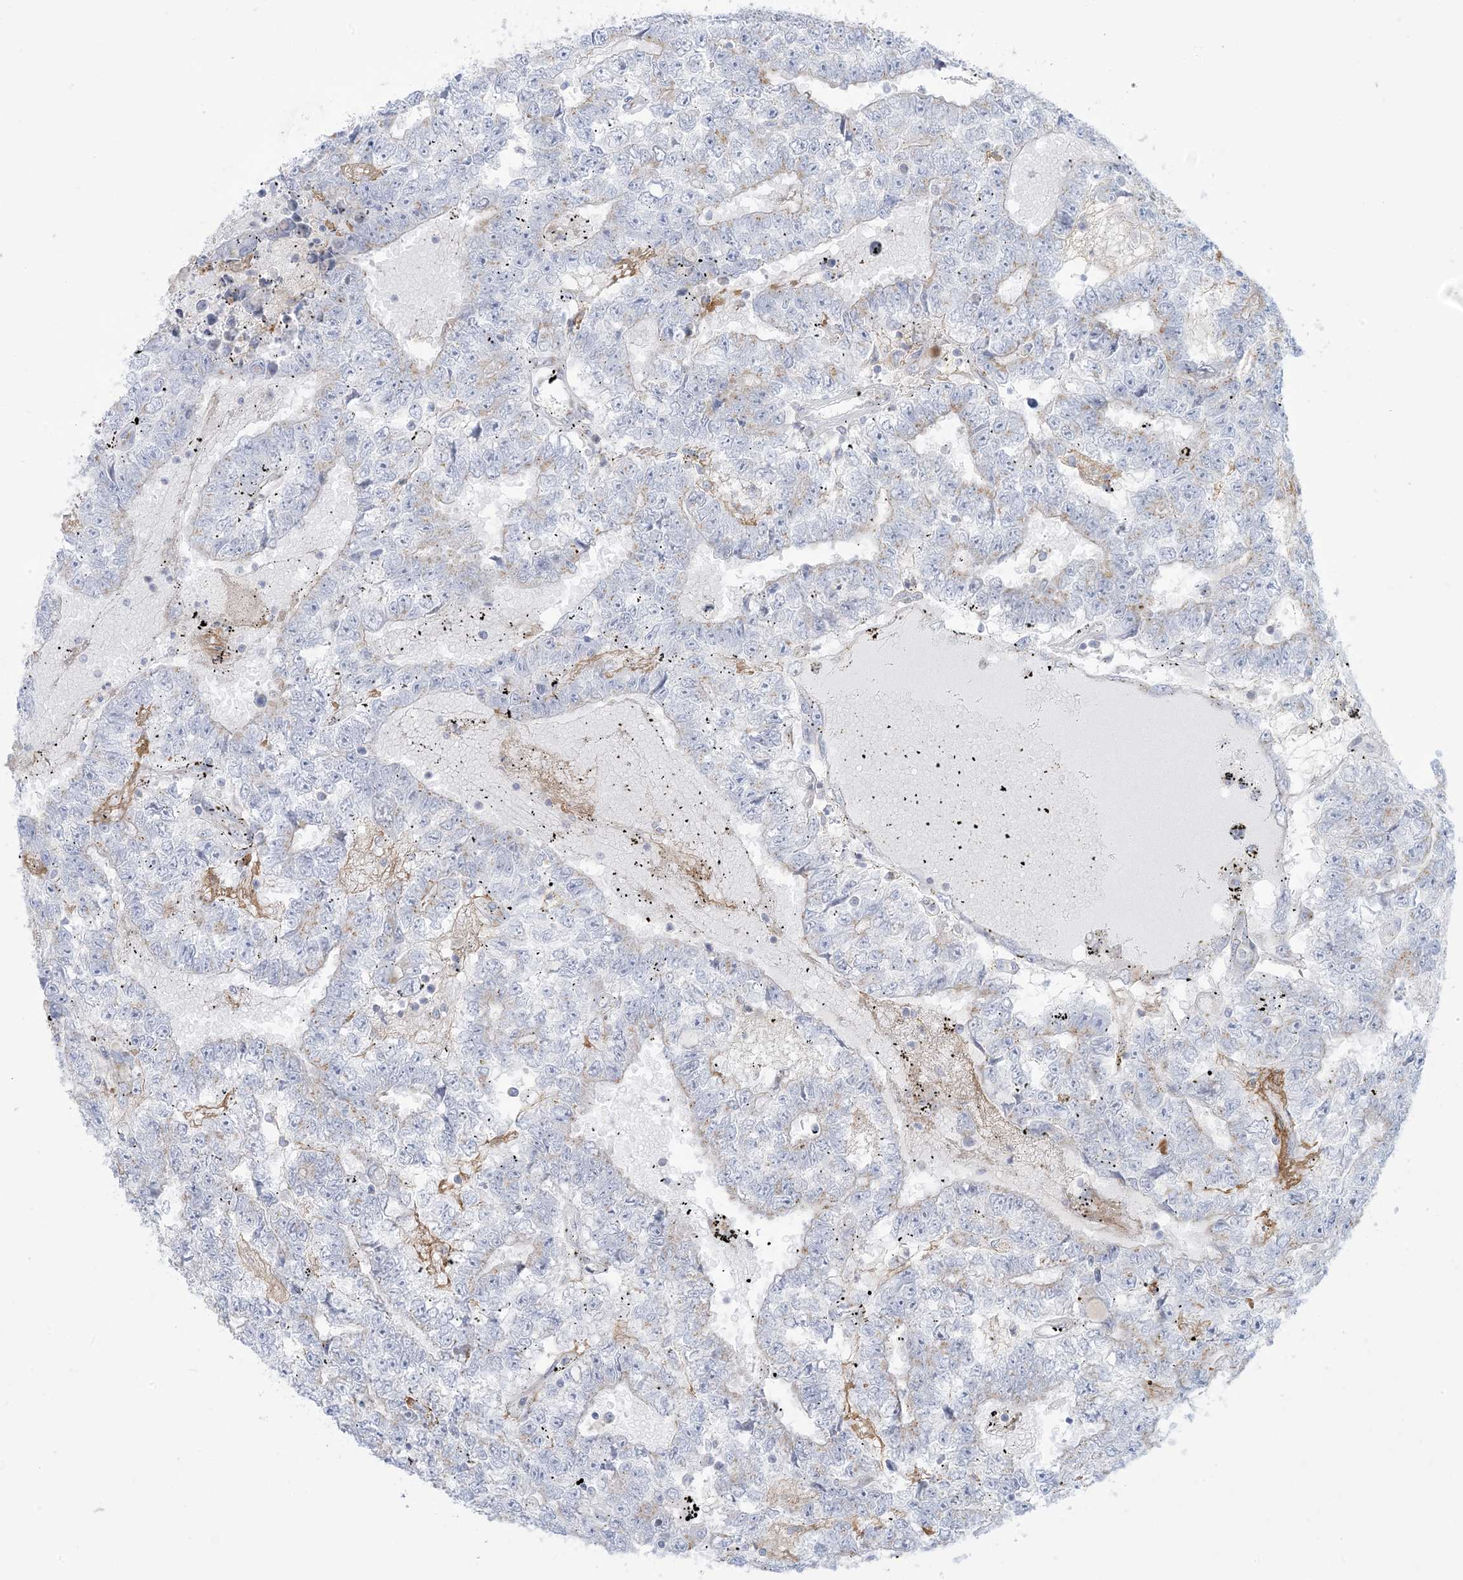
{"staining": {"intensity": "weak", "quantity": "<25%", "location": "cytoplasmic/membranous"}, "tissue": "testis cancer", "cell_type": "Tumor cells", "image_type": "cancer", "snomed": [{"axis": "morphology", "description": "Carcinoma, Embryonal, NOS"}, {"axis": "topography", "description": "Testis"}], "caption": "A high-resolution histopathology image shows IHC staining of testis embryonal carcinoma, which exhibits no significant expression in tumor cells.", "gene": "AFTPH", "patient": {"sex": "male", "age": 25}}